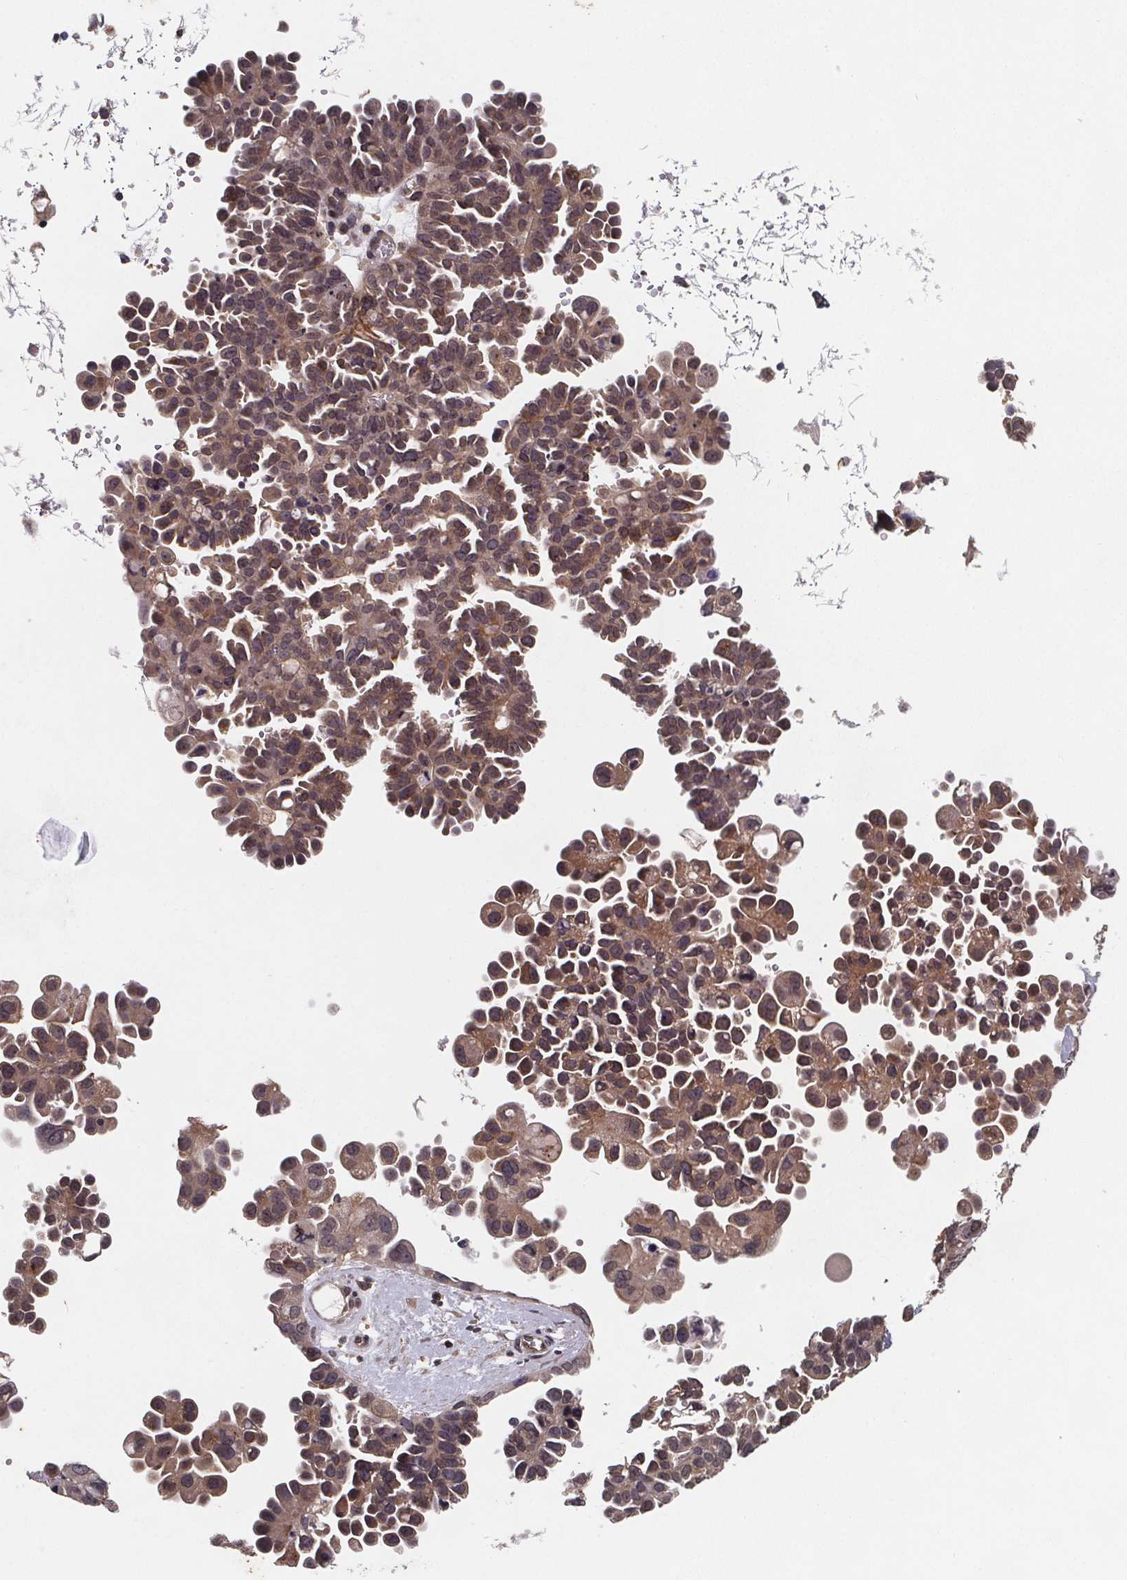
{"staining": {"intensity": "weak", "quantity": ">75%", "location": "cytoplasmic/membranous"}, "tissue": "ovarian cancer", "cell_type": "Tumor cells", "image_type": "cancer", "snomed": [{"axis": "morphology", "description": "Cystadenocarcinoma, serous, NOS"}, {"axis": "topography", "description": "Ovary"}], "caption": "Protein positivity by IHC shows weak cytoplasmic/membranous expression in about >75% of tumor cells in serous cystadenocarcinoma (ovarian).", "gene": "PIERCE2", "patient": {"sex": "female", "age": 53}}